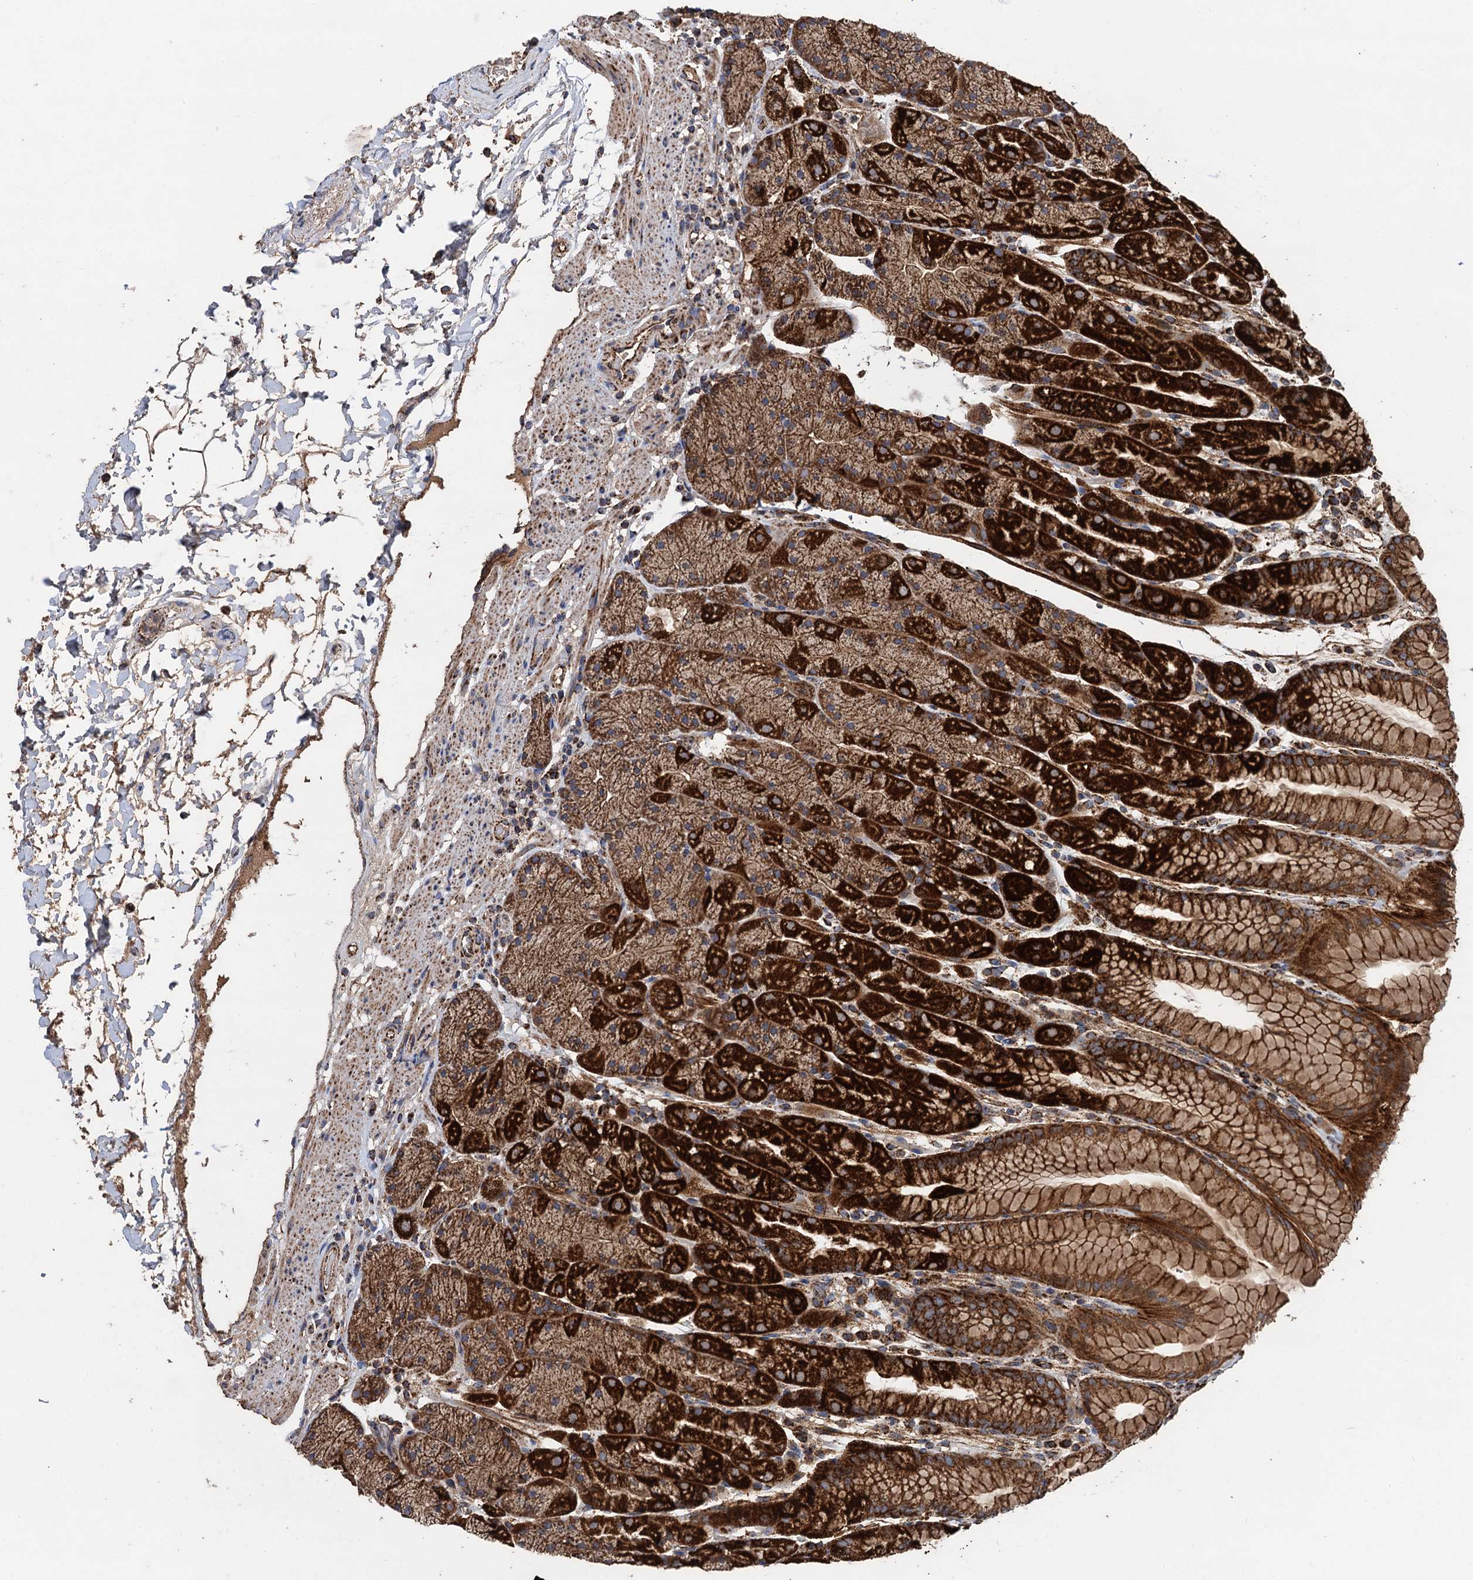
{"staining": {"intensity": "strong", "quantity": ">75%", "location": "cytoplasmic/membranous"}, "tissue": "stomach", "cell_type": "Glandular cells", "image_type": "normal", "snomed": [{"axis": "morphology", "description": "Normal tissue, NOS"}, {"axis": "topography", "description": "Stomach, upper"}, {"axis": "topography", "description": "Stomach, lower"}], "caption": "DAB immunohistochemical staining of benign stomach reveals strong cytoplasmic/membranous protein positivity in about >75% of glandular cells.", "gene": "DGLUCY", "patient": {"sex": "male", "age": 67}}